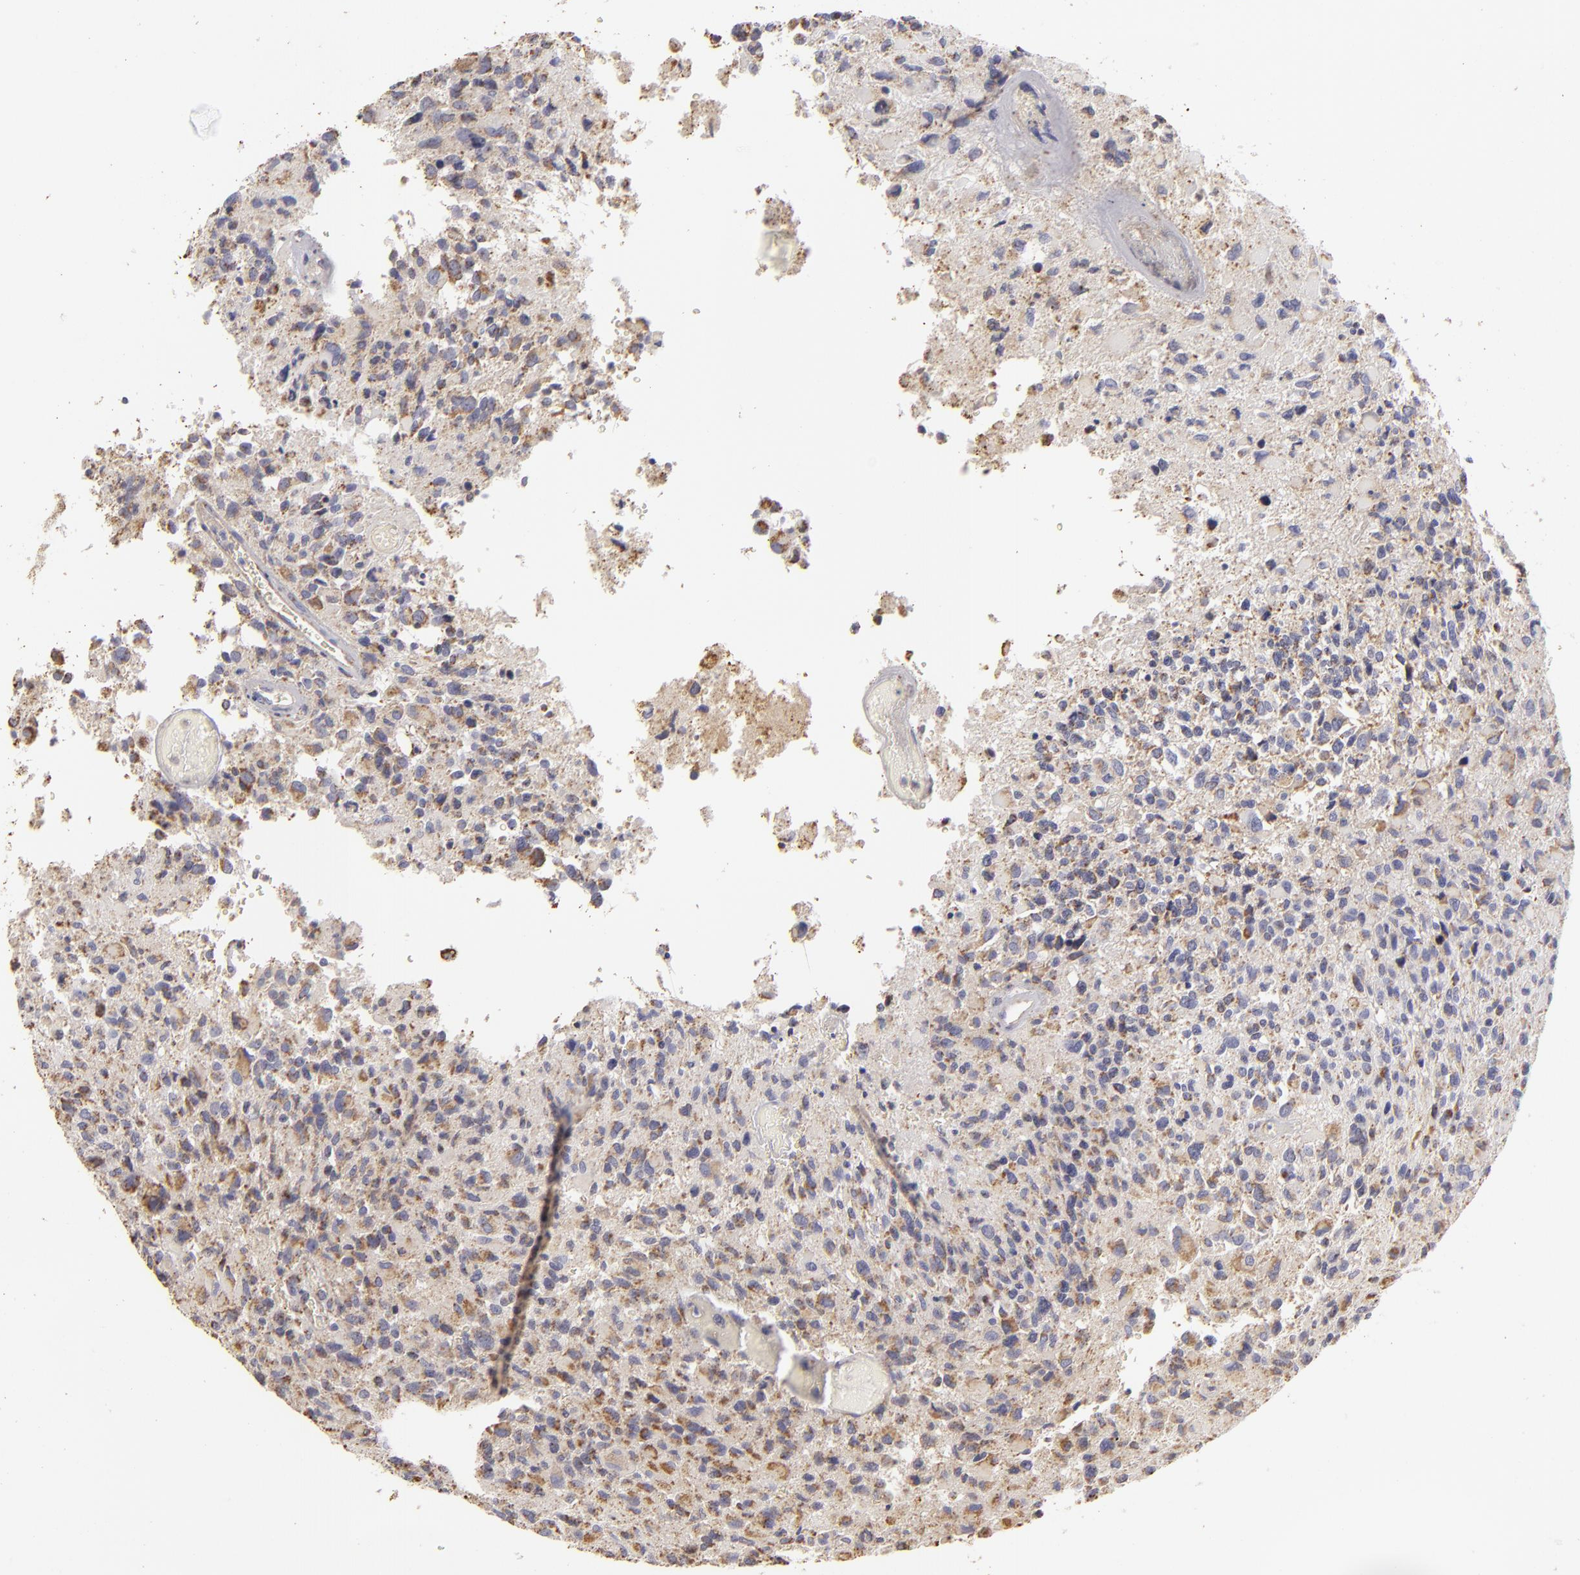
{"staining": {"intensity": "moderate", "quantity": "25%-75%", "location": "cytoplasmic/membranous"}, "tissue": "glioma", "cell_type": "Tumor cells", "image_type": "cancer", "snomed": [{"axis": "morphology", "description": "Glioma, malignant, High grade"}, {"axis": "topography", "description": "Brain"}], "caption": "Immunohistochemistry (DAB) staining of human high-grade glioma (malignant) reveals moderate cytoplasmic/membranous protein positivity in approximately 25%-75% of tumor cells.", "gene": "CFB", "patient": {"sex": "male", "age": 69}}